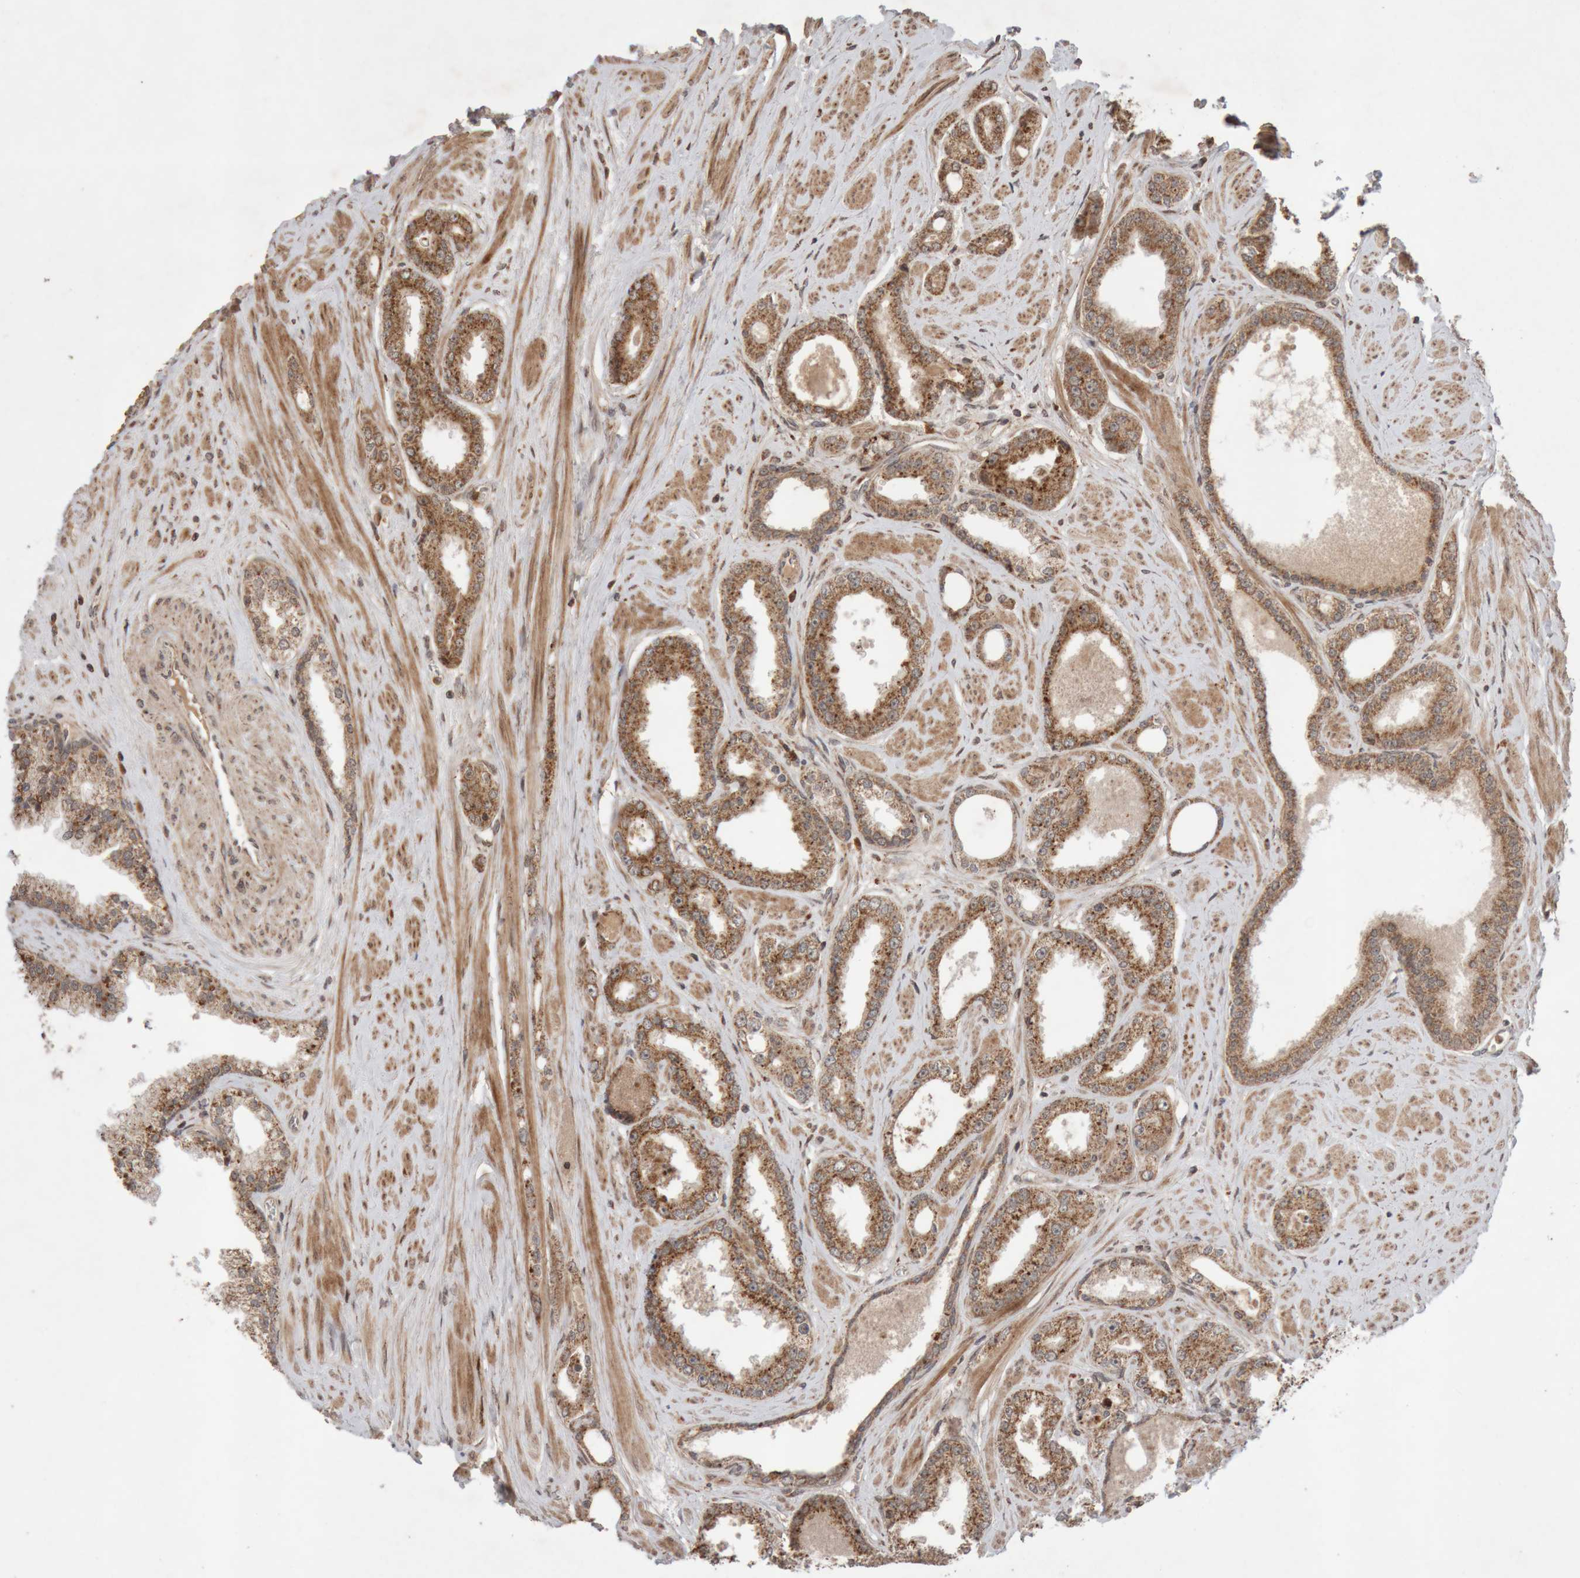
{"staining": {"intensity": "moderate", "quantity": ">75%", "location": "cytoplasmic/membranous"}, "tissue": "prostate cancer", "cell_type": "Tumor cells", "image_type": "cancer", "snomed": [{"axis": "morphology", "description": "Adenocarcinoma, Low grade"}, {"axis": "topography", "description": "Prostate"}], "caption": "Immunohistochemical staining of human prostate cancer (adenocarcinoma (low-grade)) reveals moderate cytoplasmic/membranous protein staining in about >75% of tumor cells. The staining was performed using DAB (3,3'-diaminobenzidine), with brown indicating positive protein expression. Nuclei are stained blue with hematoxylin.", "gene": "KIF21B", "patient": {"sex": "male", "age": 62}}